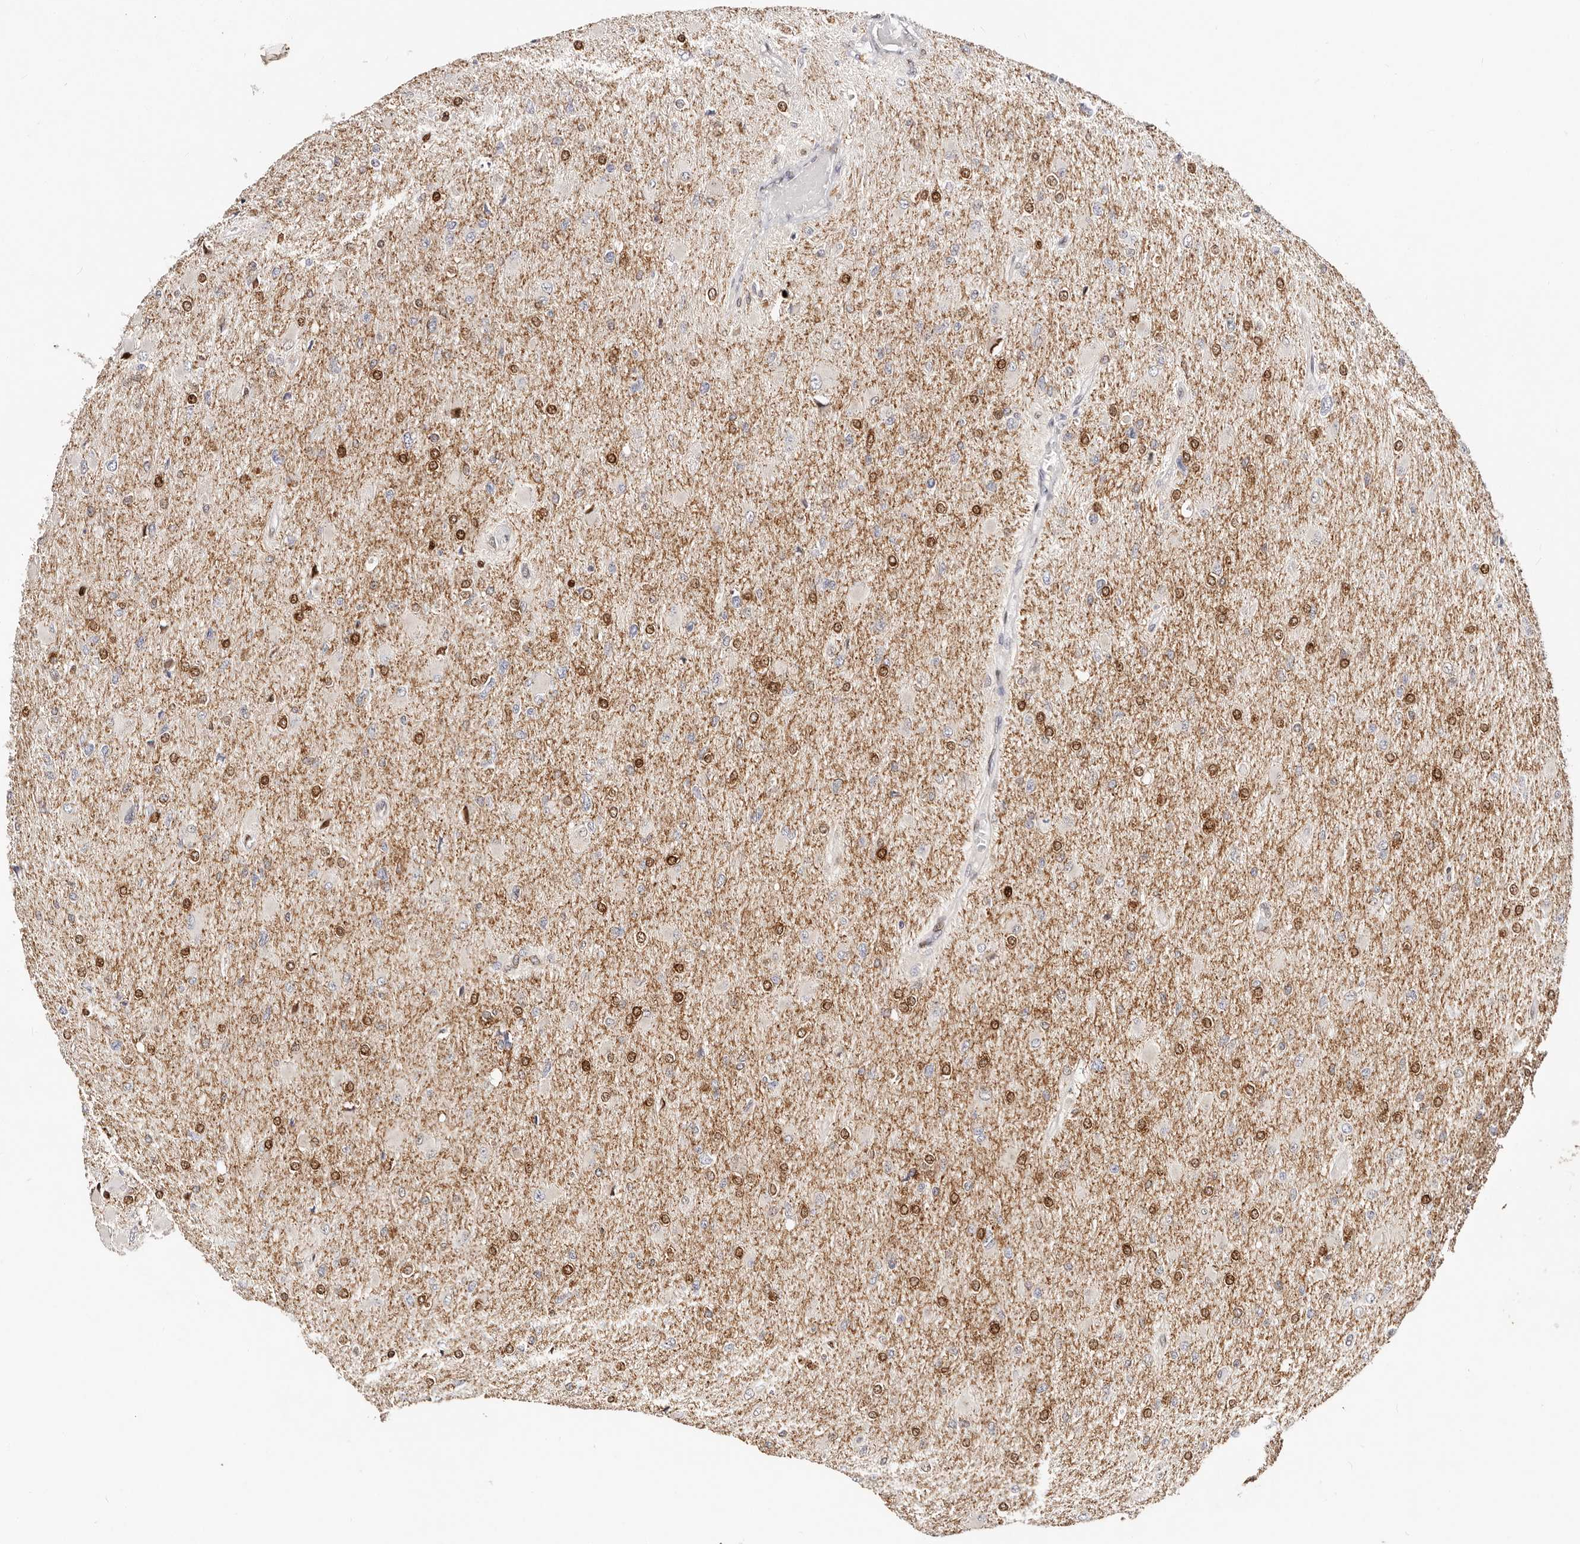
{"staining": {"intensity": "strong", "quantity": ">75%", "location": "nuclear"}, "tissue": "glioma", "cell_type": "Tumor cells", "image_type": "cancer", "snomed": [{"axis": "morphology", "description": "Glioma, malignant, High grade"}, {"axis": "topography", "description": "Cerebral cortex"}], "caption": "Immunohistochemistry of human glioma reveals high levels of strong nuclear positivity in about >75% of tumor cells.", "gene": "IQGAP3", "patient": {"sex": "female", "age": 36}}